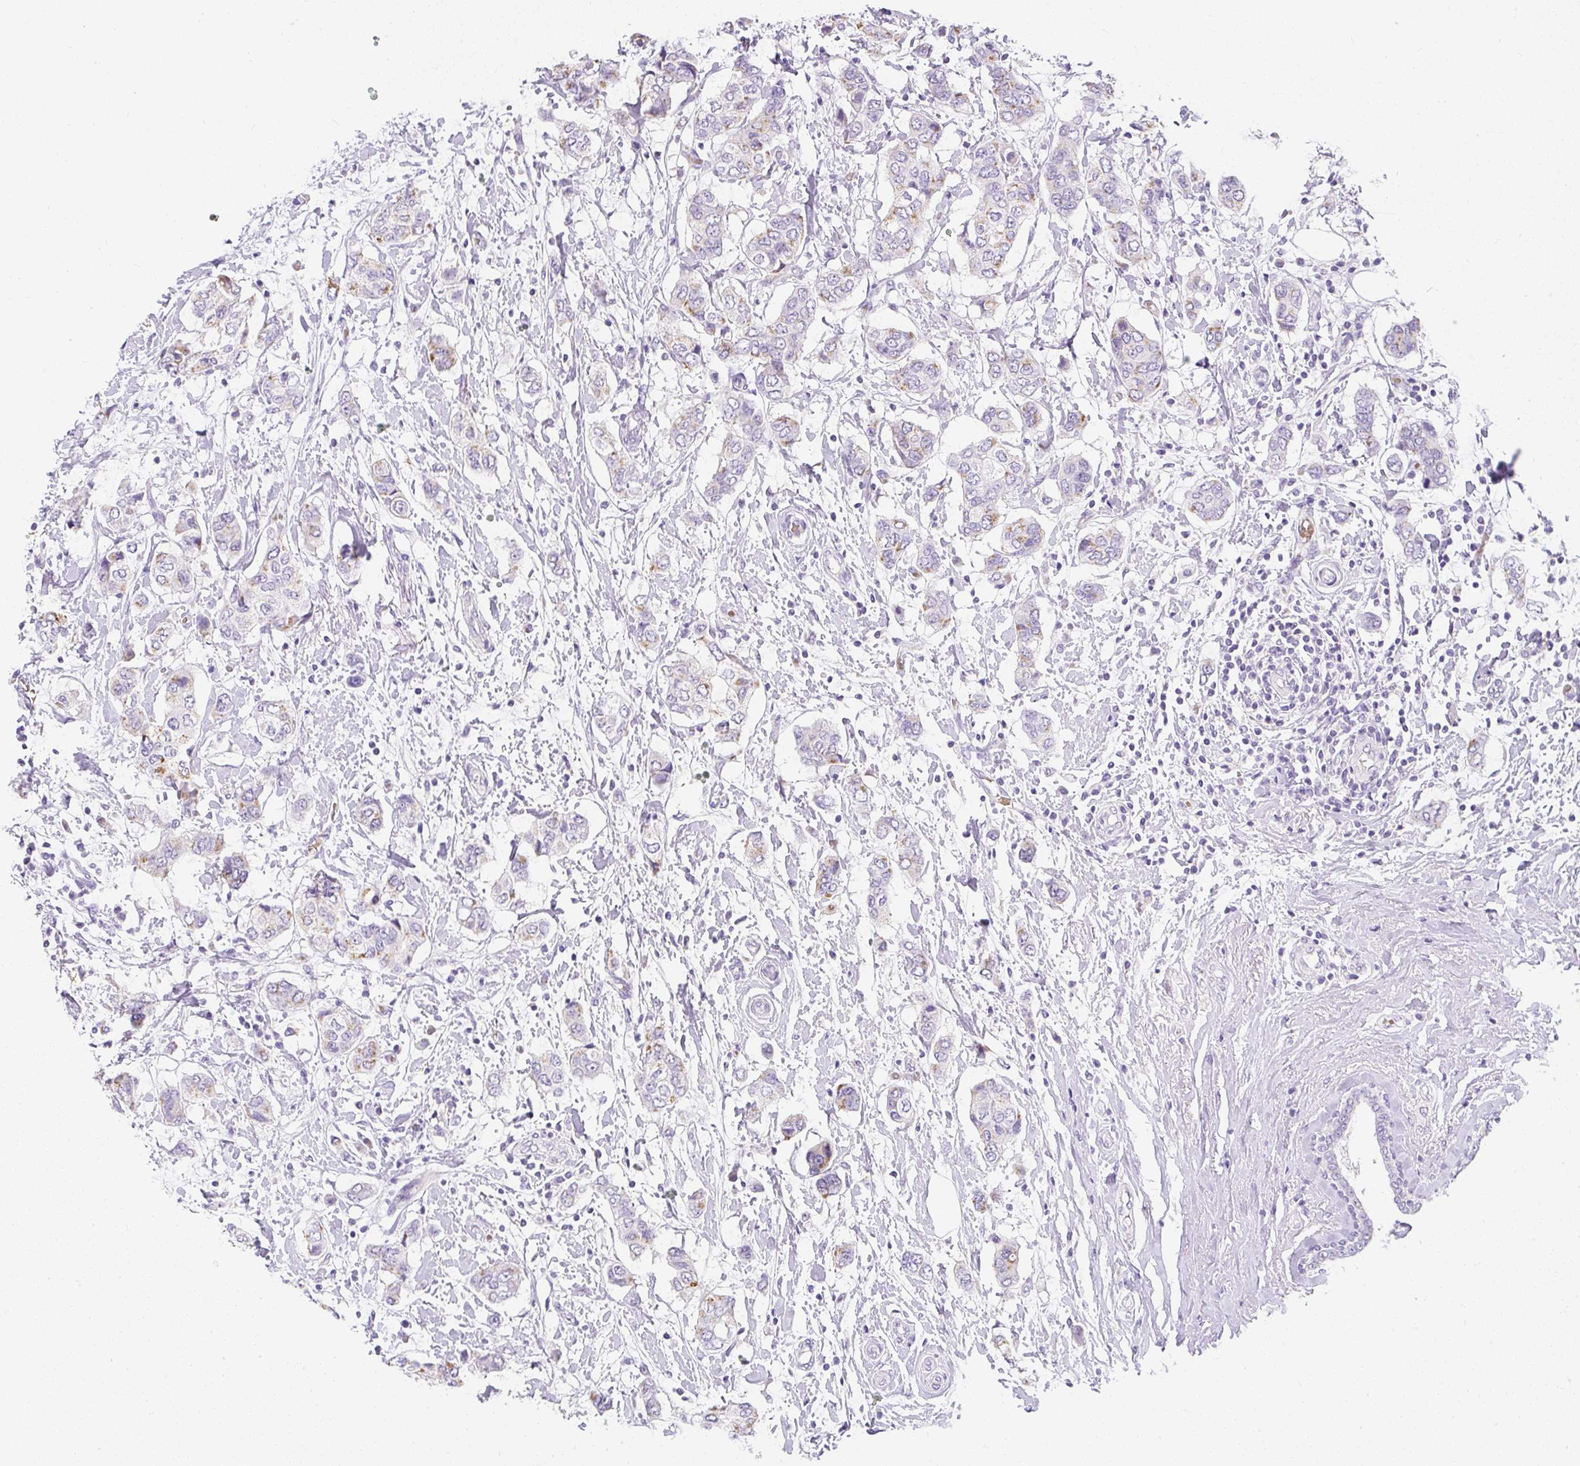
{"staining": {"intensity": "moderate", "quantity": "<25%", "location": "cytoplasmic/membranous"}, "tissue": "breast cancer", "cell_type": "Tumor cells", "image_type": "cancer", "snomed": [{"axis": "morphology", "description": "Lobular carcinoma"}, {"axis": "topography", "description": "Breast"}], "caption": "IHC histopathology image of neoplastic tissue: human lobular carcinoma (breast) stained using immunohistochemistry (IHC) displays low levels of moderate protein expression localized specifically in the cytoplasmic/membranous of tumor cells, appearing as a cytoplasmic/membranous brown color.", "gene": "DTX4", "patient": {"sex": "female", "age": 51}}